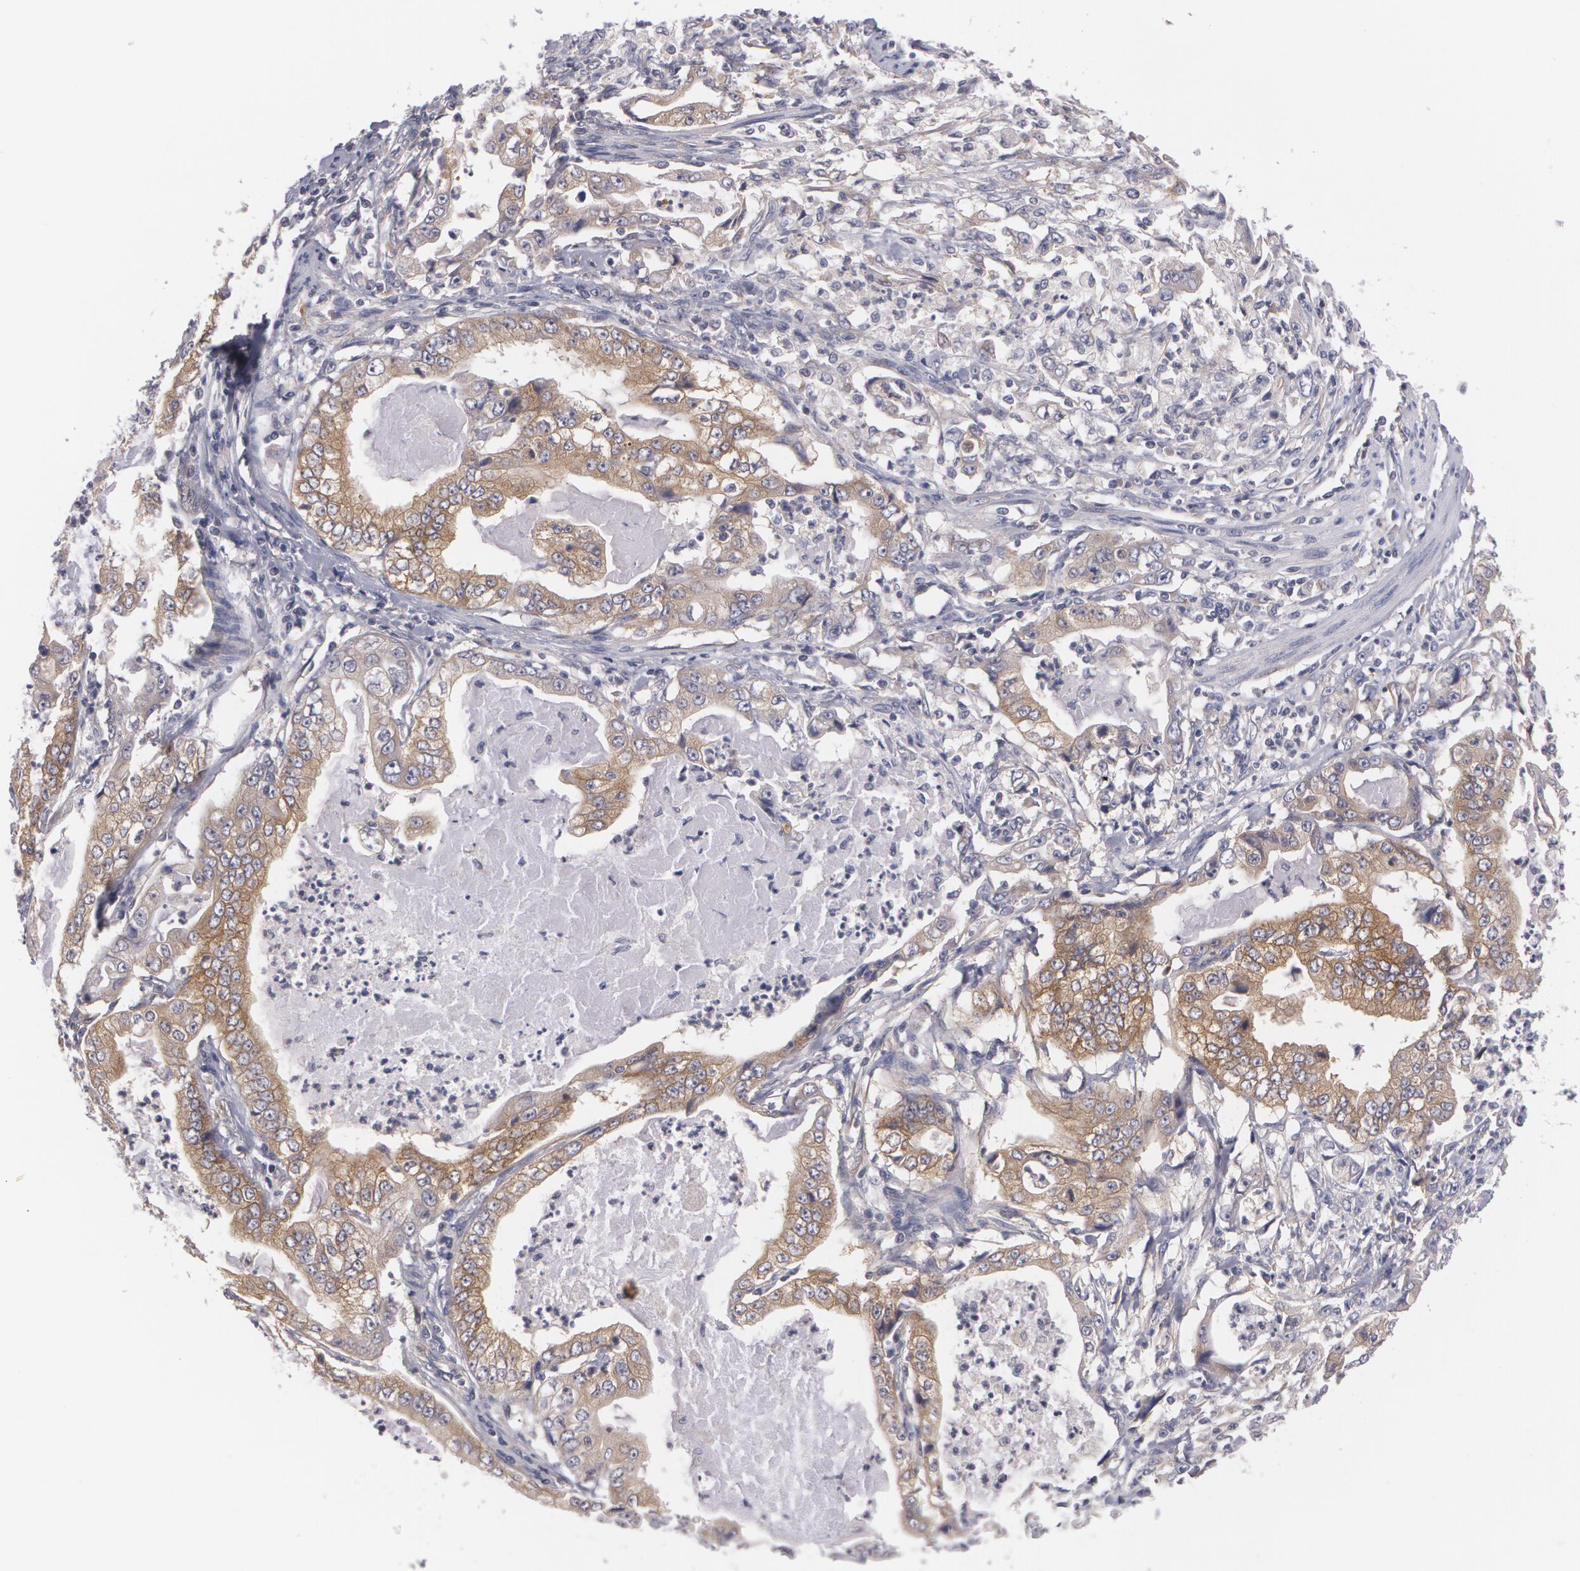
{"staining": {"intensity": "moderate", "quantity": ">75%", "location": "cytoplasmic/membranous"}, "tissue": "stomach cancer", "cell_type": "Tumor cells", "image_type": "cancer", "snomed": [{"axis": "morphology", "description": "Adenocarcinoma, NOS"}, {"axis": "topography", "description": "Pancreas"}, {"axis": "topography", "description": "Stomach, upper"}], "caption": "Immunohistochemistry histopathology image of neoplastic tissue: stomach adenocarcinoma stained using IHC reveals medium levels of moderate protein expression localized specifically in the cytoplasmic/membranous of tumor cells, appearing as a cytoplasmic/membranous brown color.", "gene": "CASK", "patient": {"sex": "male", "age": 77}}